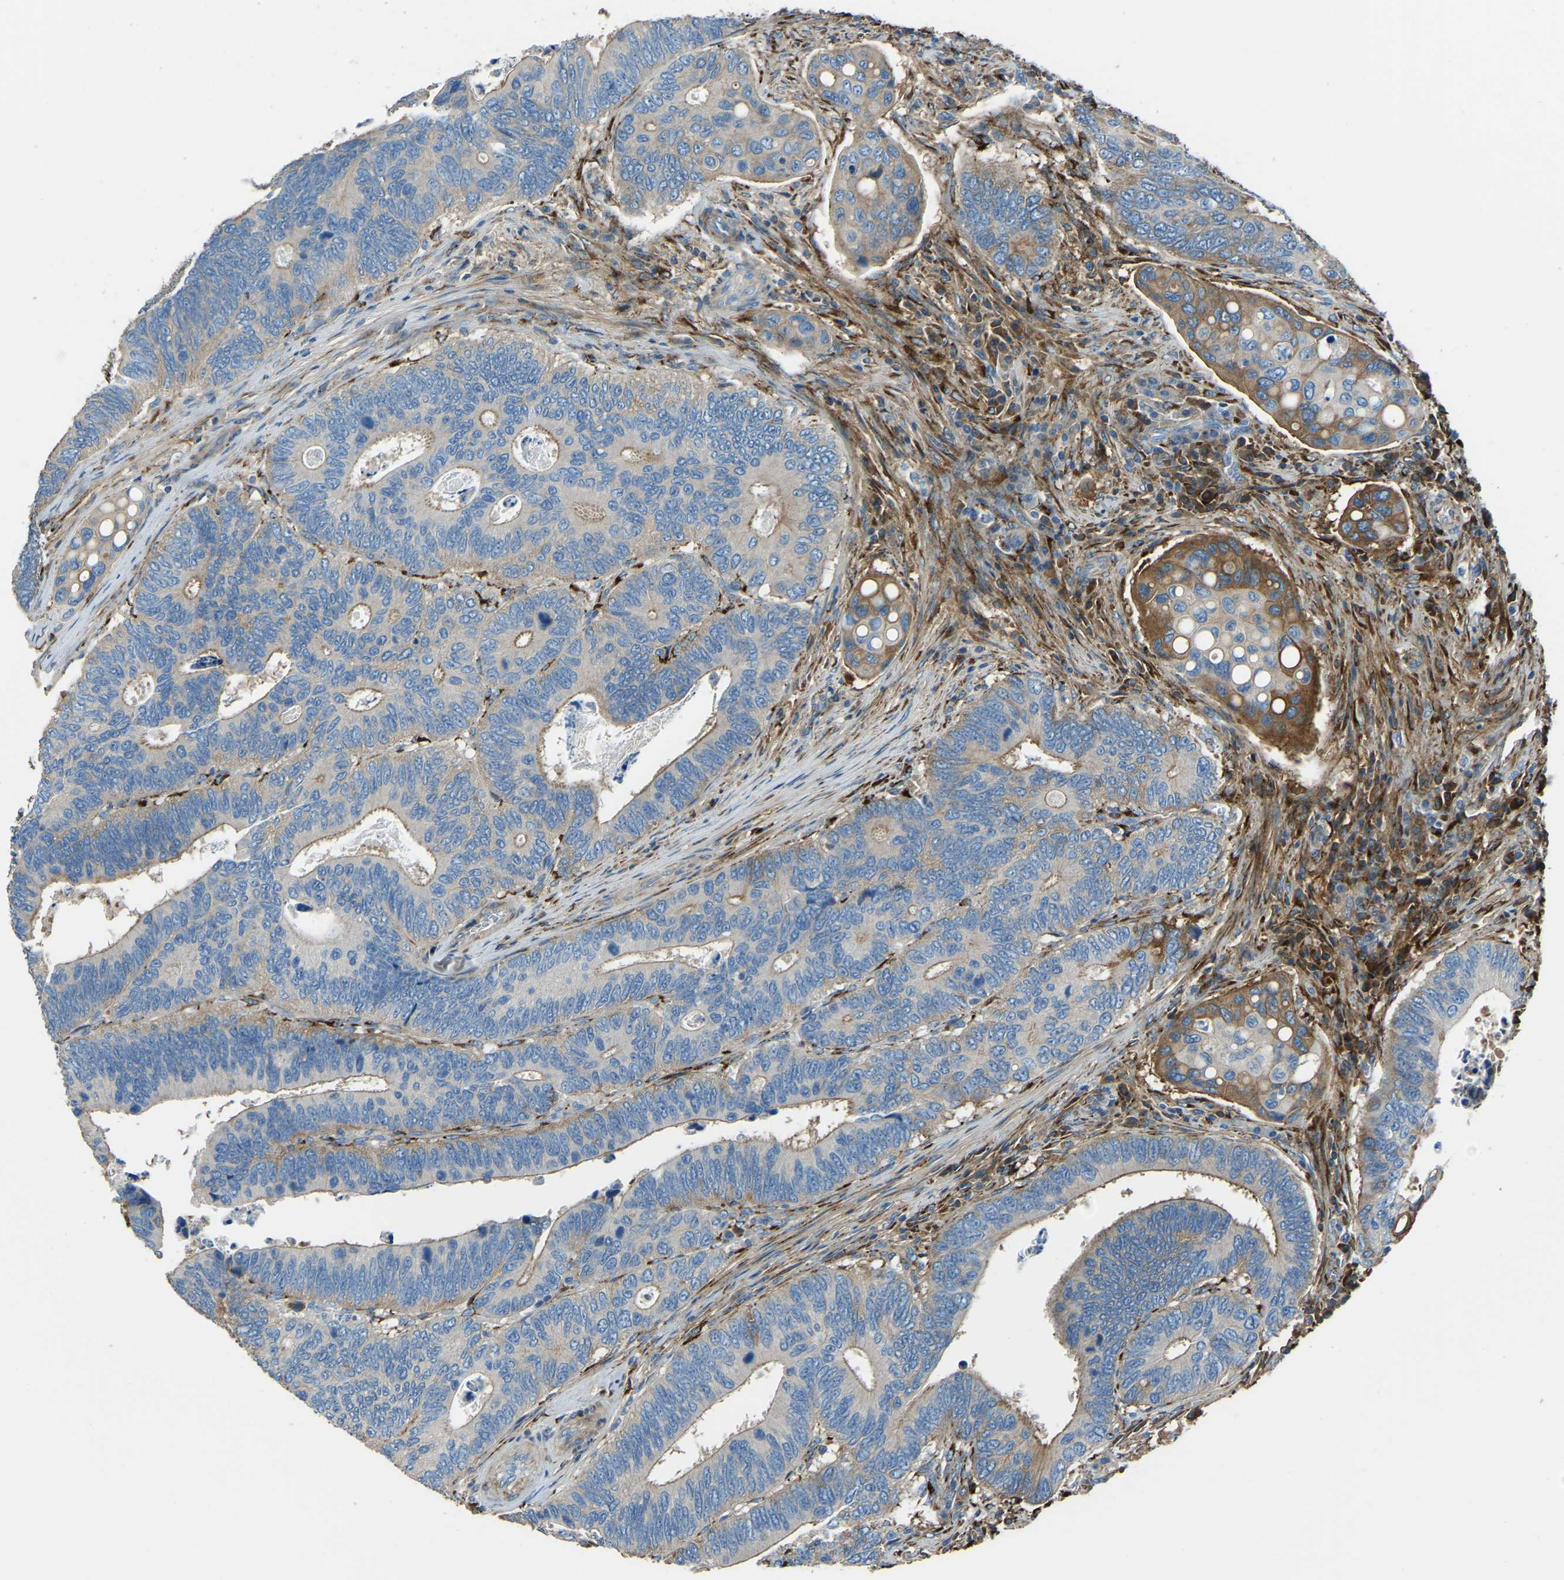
{"staining": {"intensity": "moderate", "quantity": "<25%", "location": "cytoplasmic/membranous"}, "tissue": "colorectal cancer", "cell_type": "Tumor cells", "image_type": "cancer", "snomed": [{"axis": "morphology", "description": "Inflammation, NOS"}, {"axis": "morphology", "description": "Adenocarcinoma, NOS"}, {"axis": "topography", "description": "Colon"}], "caption": "Protein staining of colorectal cancer tissue exhibits moderate cytoplasmic/membranous expression in approximately <25% of tumor cells.", "gene": "COL3A1", "patient": {"sex": "male", "age": 72}}